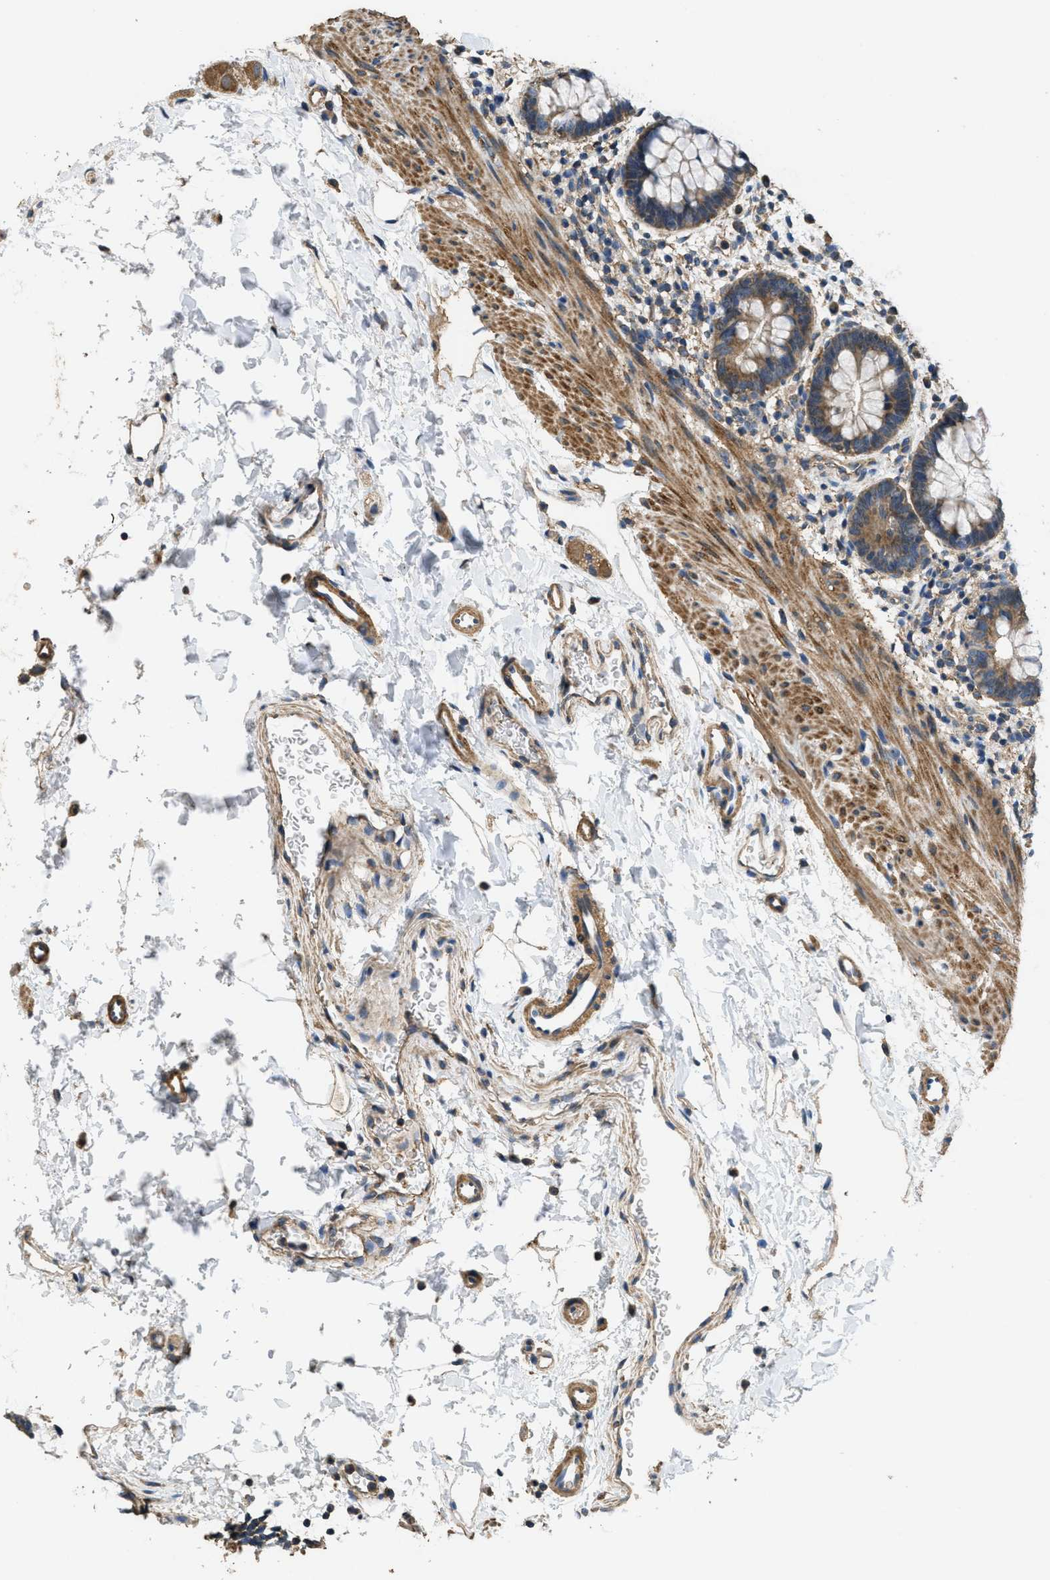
{"staining": {"intensity": "moderate", "quantity": ">75%", "location": "cytoplasmic/membranous"}, "tissue": "rectum", "cell_type": "Glandular cells", "image_type": "normal", "snomed": [{"axis": "morphology", "description": "Normal tissue, NOS"}, {"axis": "topography", "description": "Rectum"}], "caption": "IHC of normal rectum exhibits medium levels of moderate cytoplasmic/membranous positivity in about >75% of glandular cells. The staining was performed using DAB to visualize the protein expression in brown, while the nuclei were stained in blue with hematoxylin (Magnification: 20x).", "gene": "THBS2", "patient": {"sex": "female", "age": 24}}